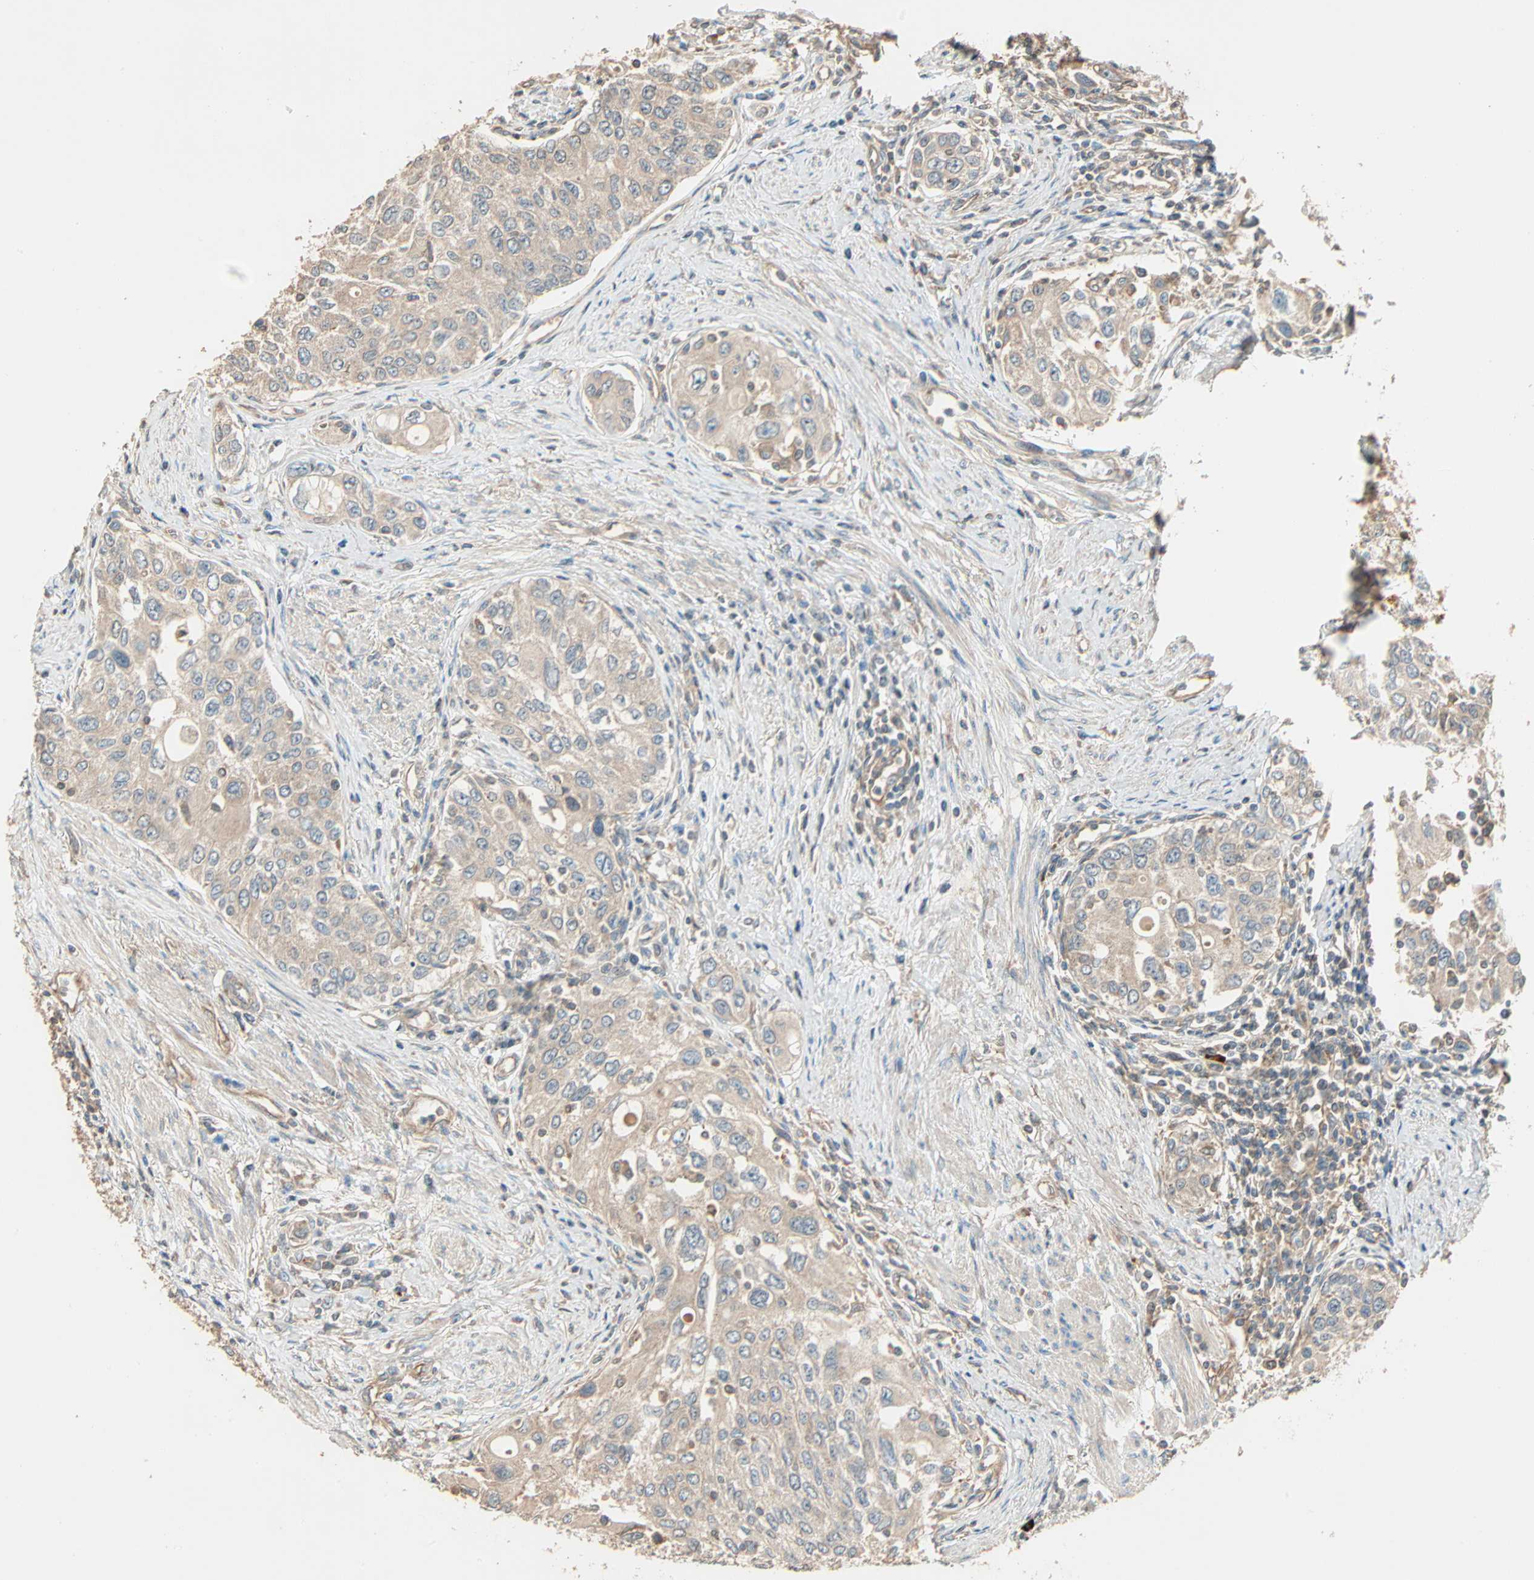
{"staining": {"intensity": "weak", "quantity": "25%-75%", "location": "cytoplasmic/membranous"}, "tissue": "urothelial cancer", "cell_type": "Tumor cells", "image_type": "cancer", "snomed": [{"axis": "morphology", "description": "Urothelial carcinoma, High grade"}, {"axis": "topography", "description": "Urinary bladder"}], "caption": "High-grade urothelial carcinoma was stained to show a protein in brown. There is low levels of weak cytoplasmic/membranous positivity in approximately 25%-75% of tumor cells. Immunohistochemistry (ihc) stains the protein in brown and the nuclei are stained blue.", "gene": "GALK1", "patient": {"sex": "female", "age": 56}}